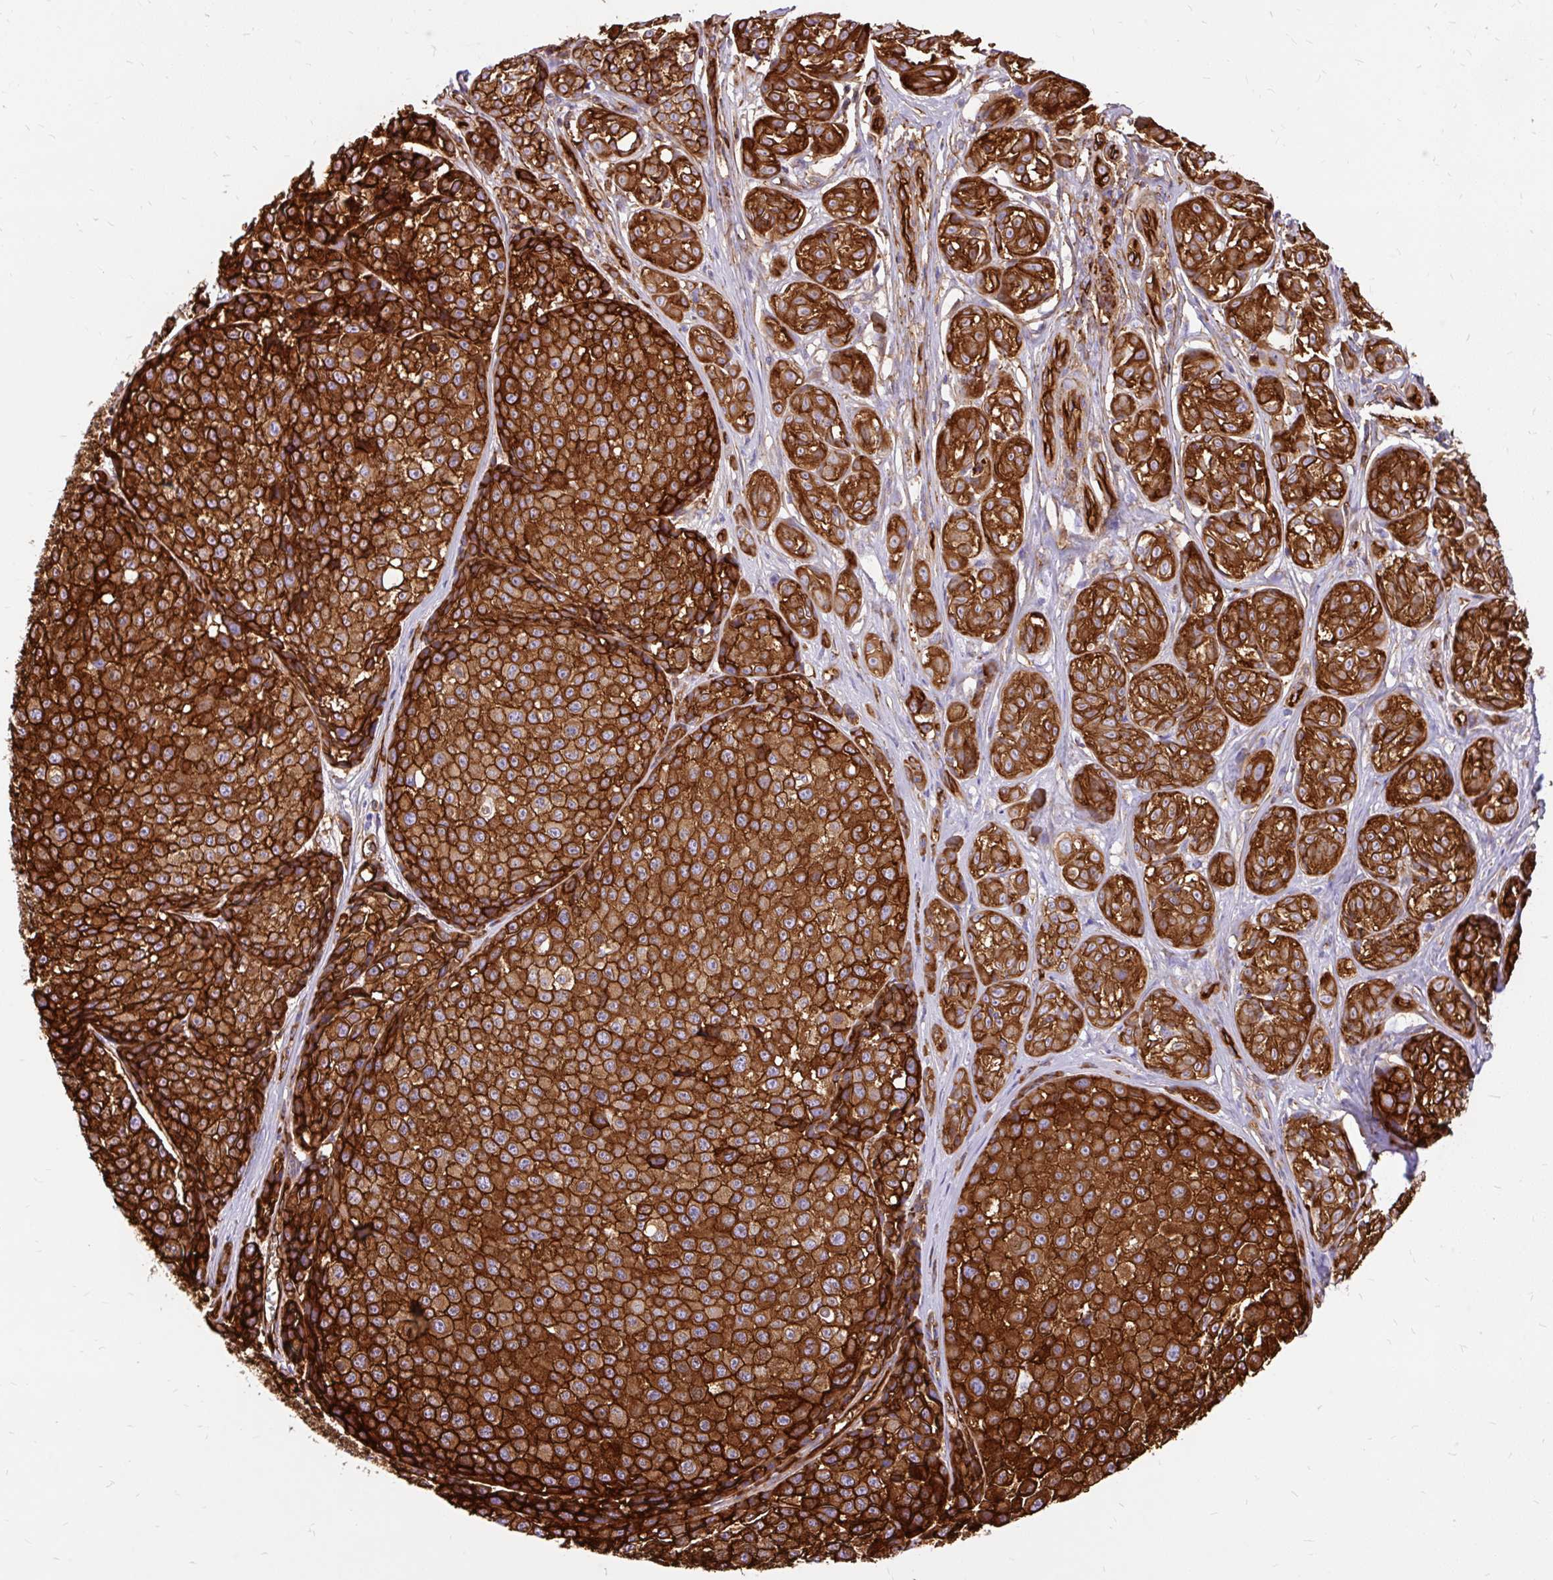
{"staining": {"intensity": "strong", "quantity": ">75%", "location": "cytoplasmic/membranous"}, "tissue": "melanoma", "cell_type": "Tumor cells", "image_type": "cancer", "snomed": [{"axis": "morphology", "description": "Malignant melanoma, NOS"}, {"axis": "topography", "description": "Skin"}], "caption": "An image of malignant melanoma stained for a protein shows strong cytoplasmic/membranous brown staining in tumor cells.", "gene": "MAP1LC3B", "patient": {"sex": "female", "age": 35}}